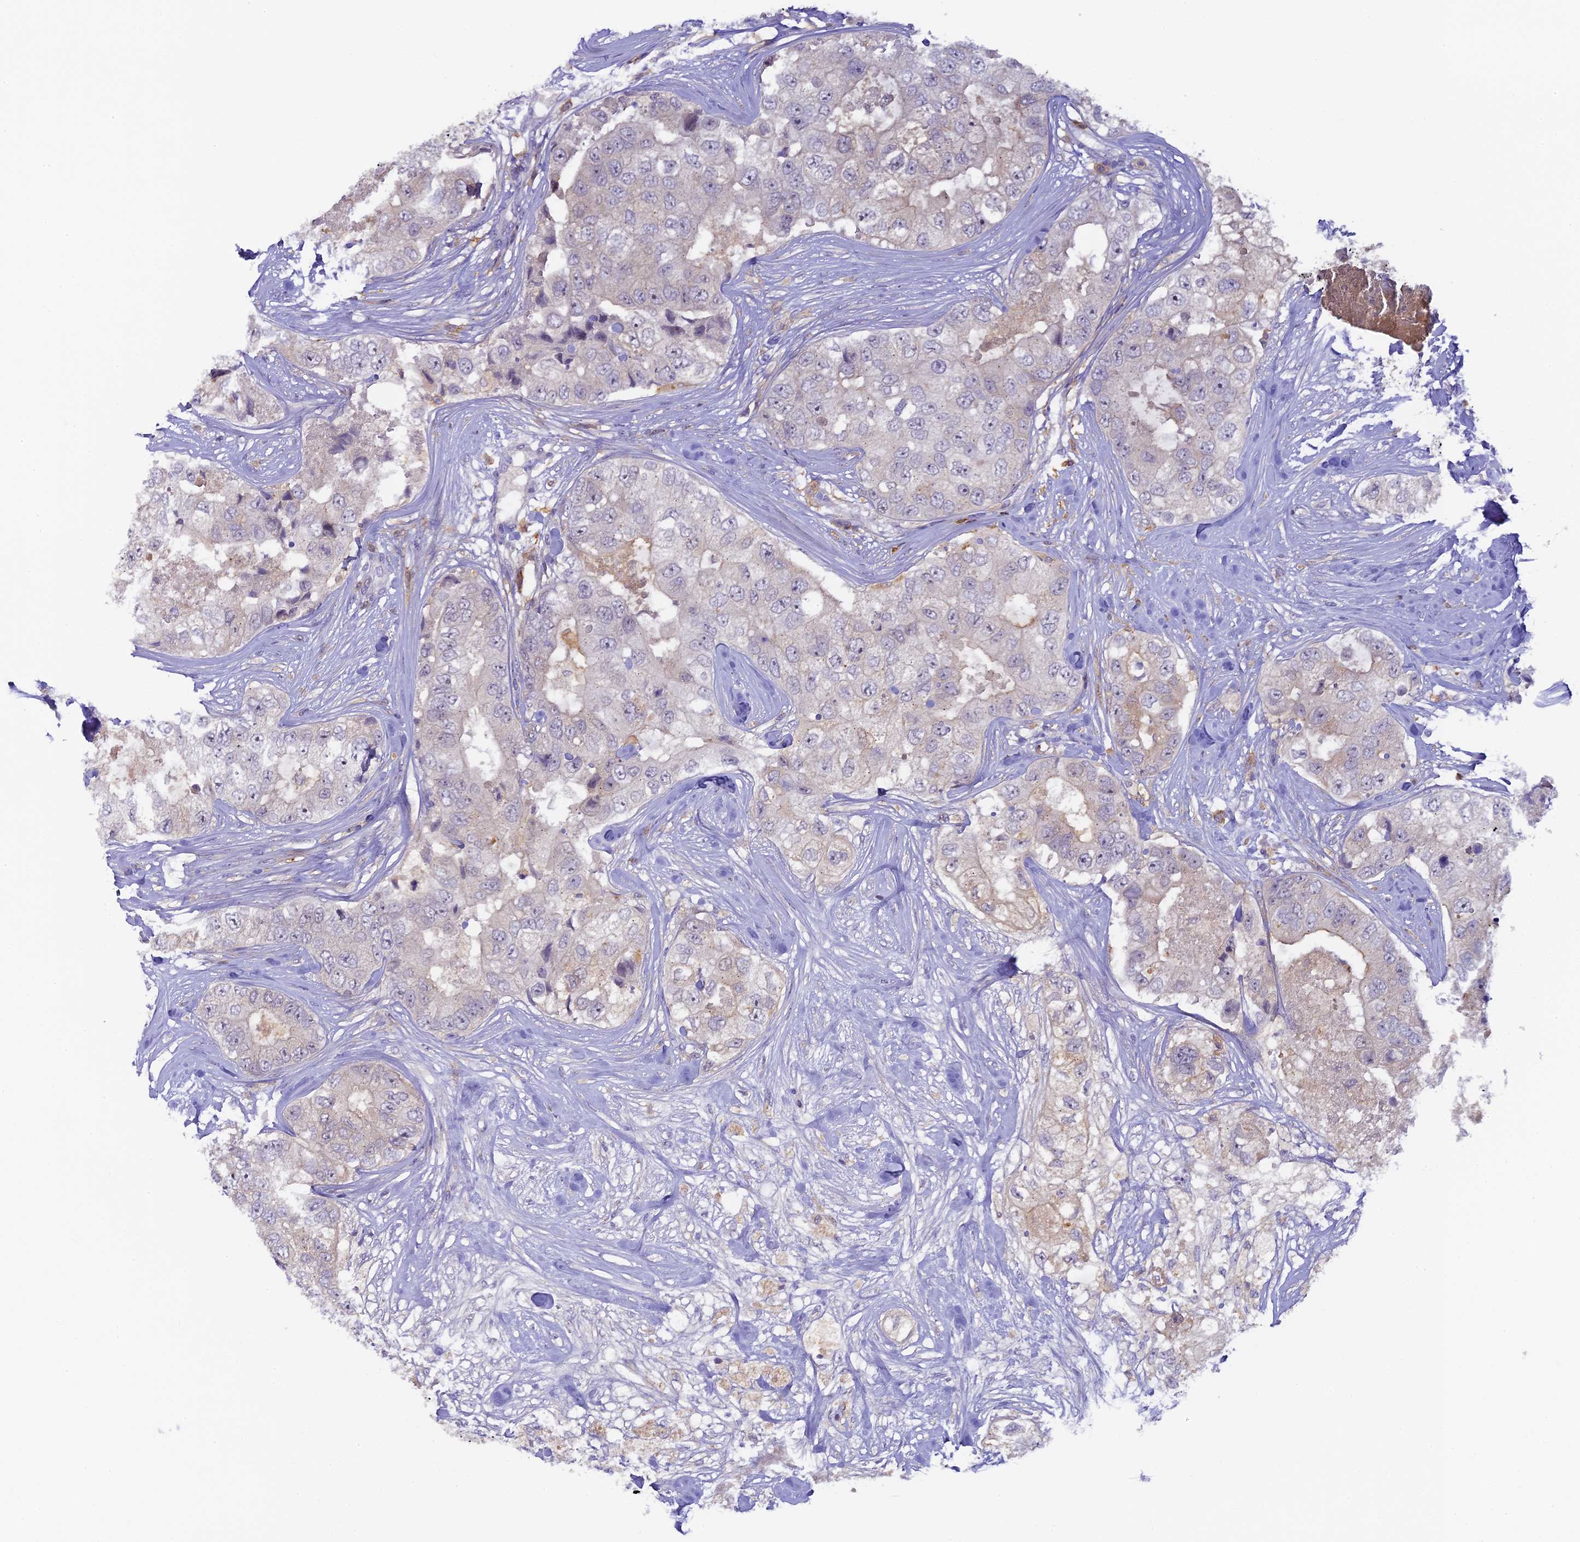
{"staining": {"intensity": "negative", "quantity": "none", "location": "none"}, "tissue": "breast cancer", "cell_type": "Tumor cells", "image_type": "cancer", "snomed": [{"axis": "morphology", "description": "Duct carcinoma"}, {"axis": "topography", "description": "Breast"}], "caption": "This image is of breast invasive ductal carcinoma stained with immunohistochemistry (IHC) to label a protein in brown with the nuclei are counter-stained blue. There is no positivity in tumor cells. (Brightfield microscopy of DAB immunohistochemistry (IHC) at high magnification).", "gene": "FYB1", "patient": {"sex": "female", "age": 62}}